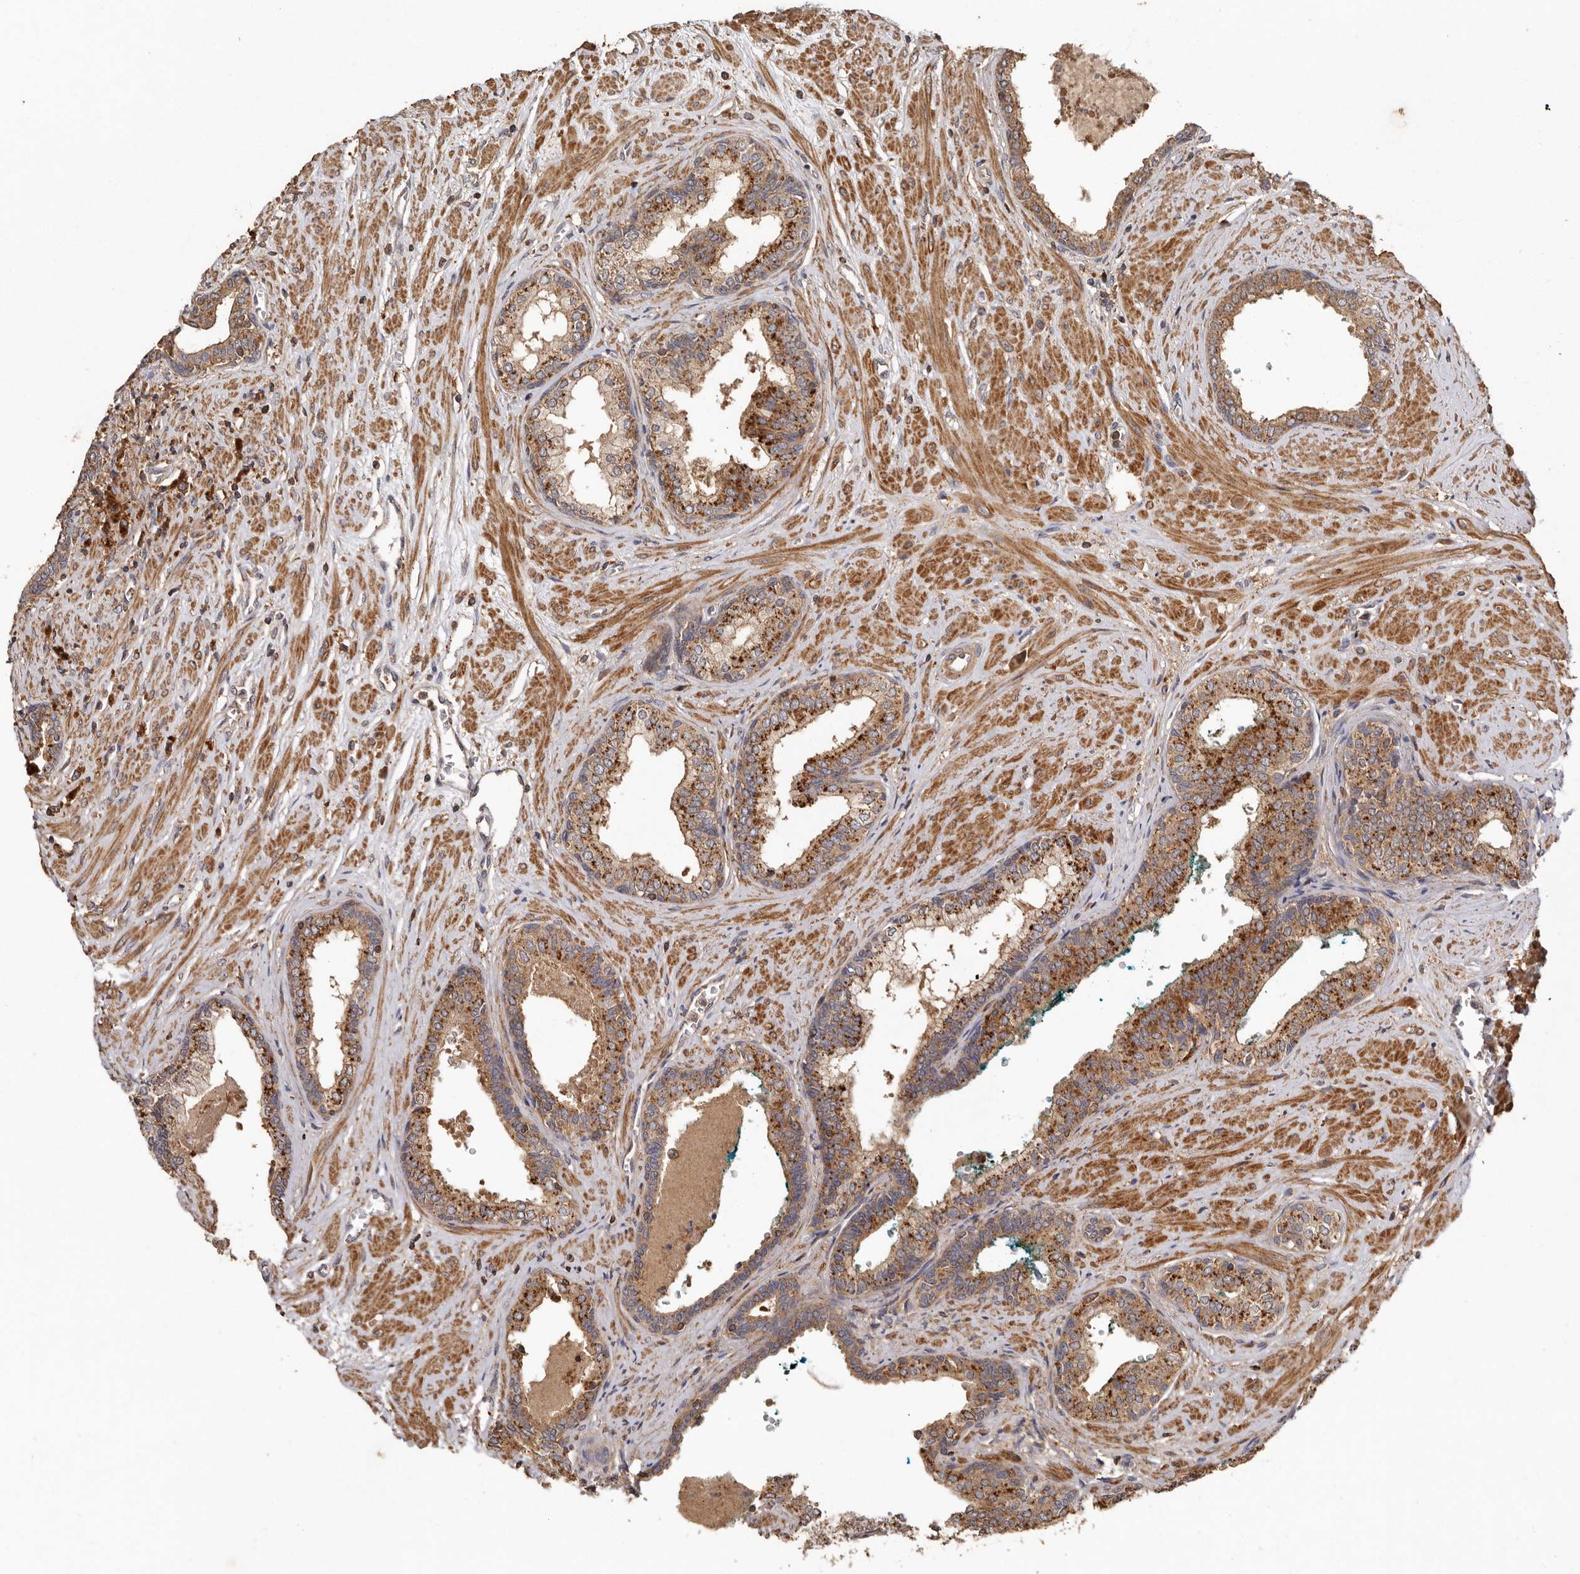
{"staining": {"intensity": "moderate", "quantity": ">75%", "location": "cytoplasmic/membranous"}, "tissue": "prostate cancer", "cell_type": "Tumor cells", "image_type": "cancer", "snomed": [{"axis": "morphology", "description": "Adenocarcinoma, High grade"}, {"axis": "topography", "description": "Prostate"}], "caption": "Immunohistochemistry (IHC) of high-grade adenocarcinoma (prostate) exhibits medium levels of moderate cytoplasmic/membranous expression in about >75% of tumor cells. (brown staining indicates protein expression, while blue staining denotes nuclei).", "gene": "RWDD1", "patient": {"sex": "male", "age": 71}}